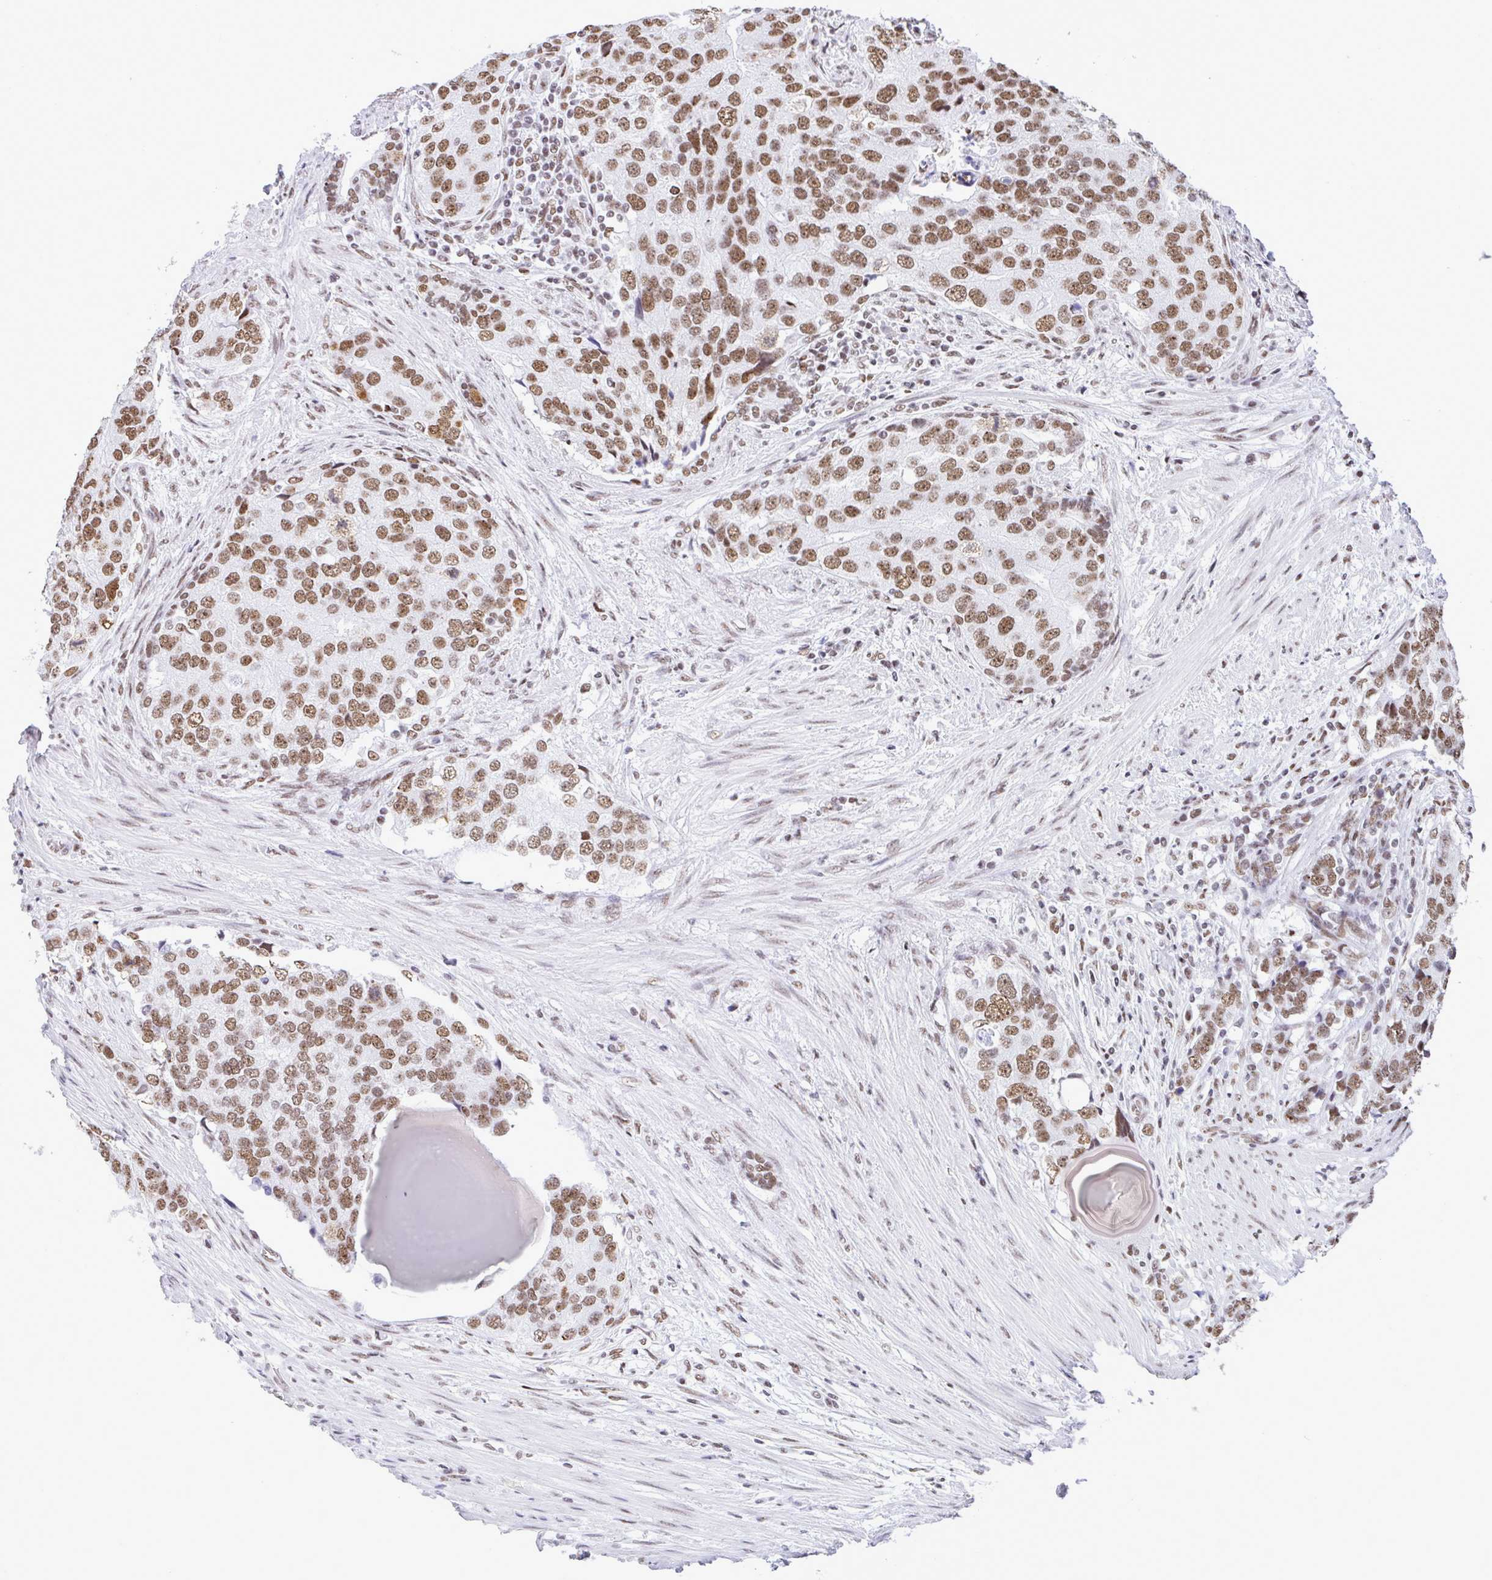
{"staining": {"intensity": "moderate", "quantity": ">75%", "location": "nuclear"}, "tissue": "prostate cancer", "cell_type": "Tumor cells", "image_type": "cancer", "snomed": [{"axis": "morphology", "description": "Adenocarcinoma, High grade"}, {"axis": "topography", "description": "Prostate"}], "caption": "Immunohistochemical staining of prostate cancer exhibits moderate nuclear protein staining in about >75% of tumor cells.", "gene": "DDX52", "patient": {"sex": "male", "age": 68}}